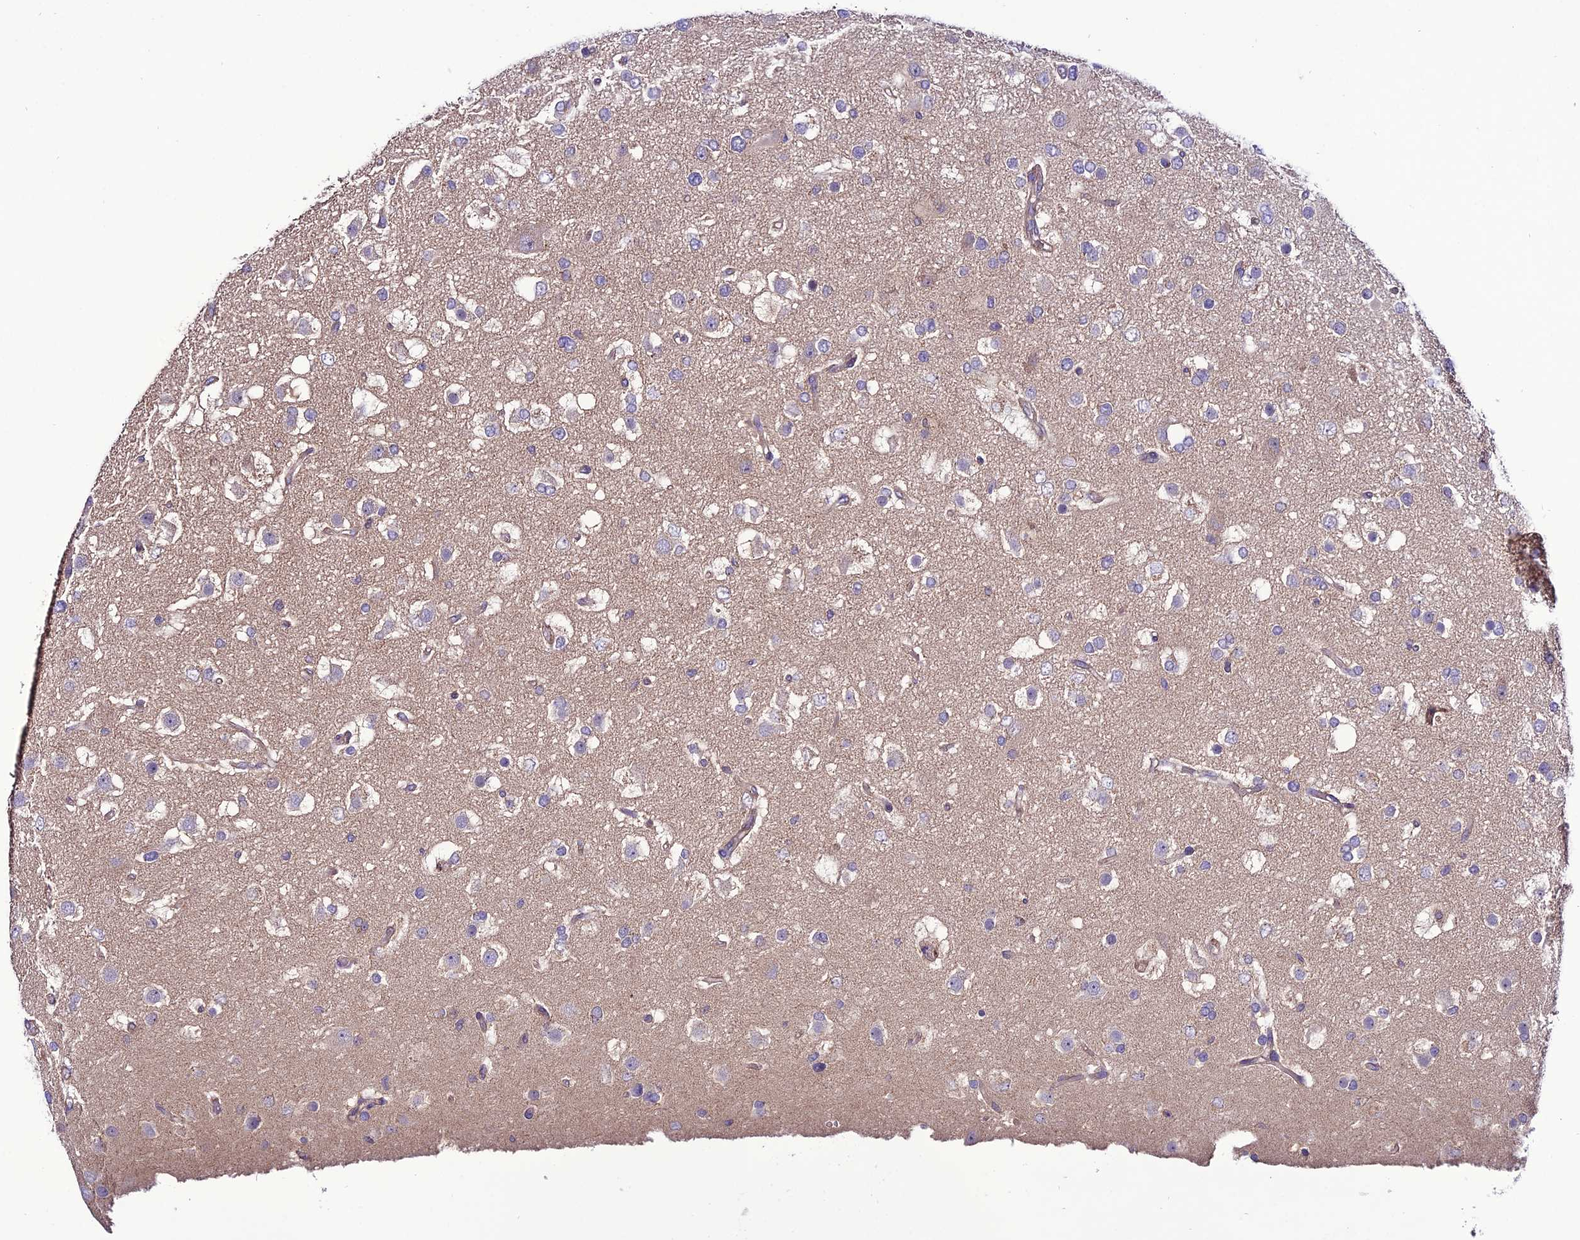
{"staining": {"intensity": "negative", "quantity": "none", "location": "none"}, "tissue": "glioma", "cell_type": "Tumor cells", "image_type": "cancer", "snomed": [{"axis": "morphology", "description": "Glioma, malignant, High grade"}, {"axis": "topography", "description": "Brain"}], "caption": "Immunohistochemistry histopathology image of malignant glioma (high-grade) stained for a protein (brown), which reveals no positivity in tumor cells.", "gene": "PPIL3", "patient": {"sex": "male", "age": 53}}